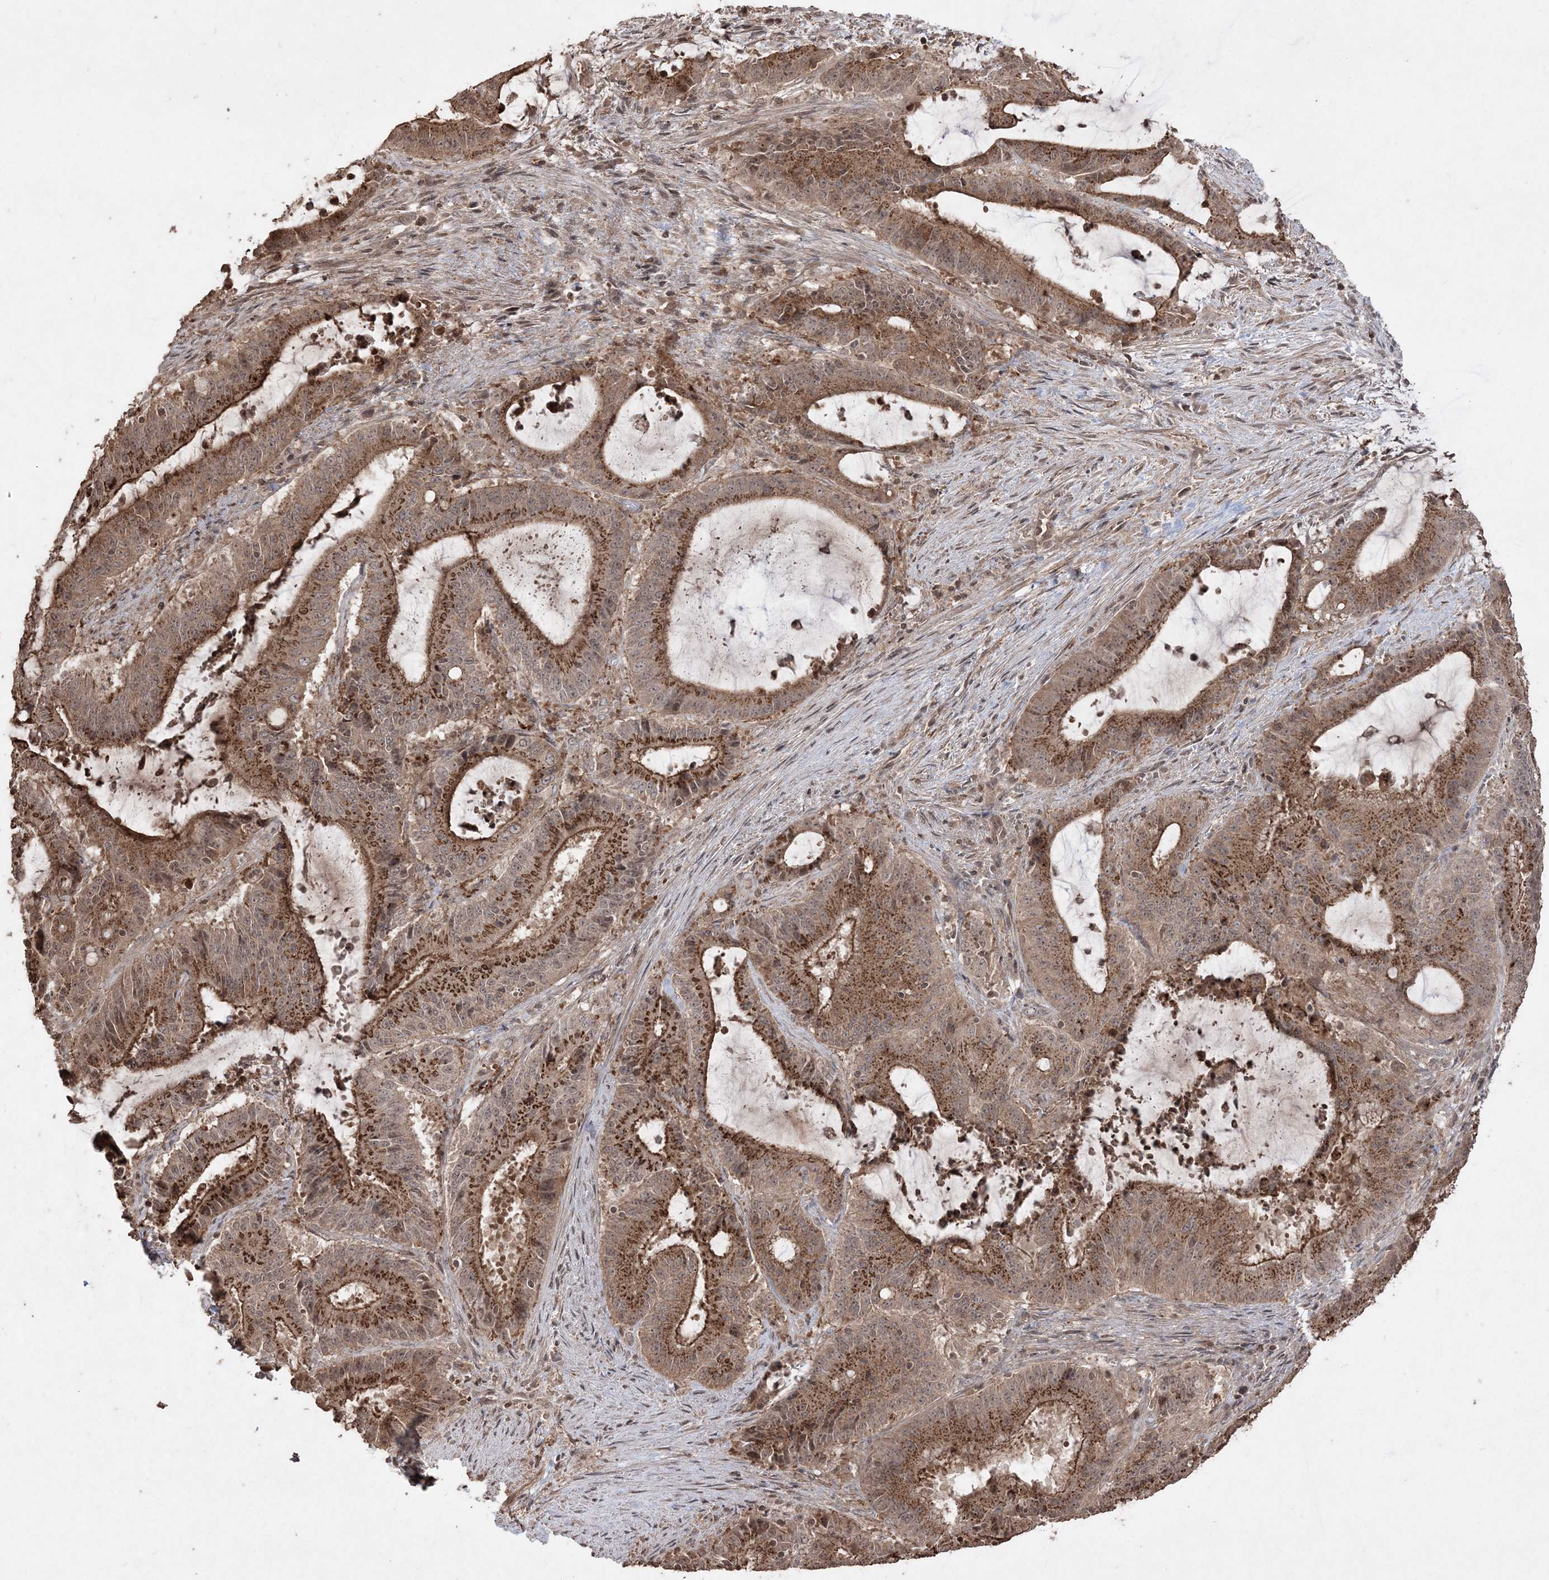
{"staining": {"intensity": "strong", "quantity": ">75%", "location": "cytoplasmic/membranous"}, "tissue": "liver cancer", "cell_type": "Tumor cells", "image_type": "cancer", "snomed": [{"axis": "morphology", "description": "Normal tissue, NOS"}, {"axis": "morphology", "description": "Cholangiocarcinoma"}, {"axis": "topography", "description": "Liver"}, {"axis": "topography", "description": "Peripheral nerve tissue"}], "caption": "Human liver cholangiocarcinoma stained for a protein (brown) demonstrates strong cytoplasmic/membranous positive expression in about >75% of tumor cells.", "gene": "EHHADH", "patient": {"sex": "female", "age": 73}}